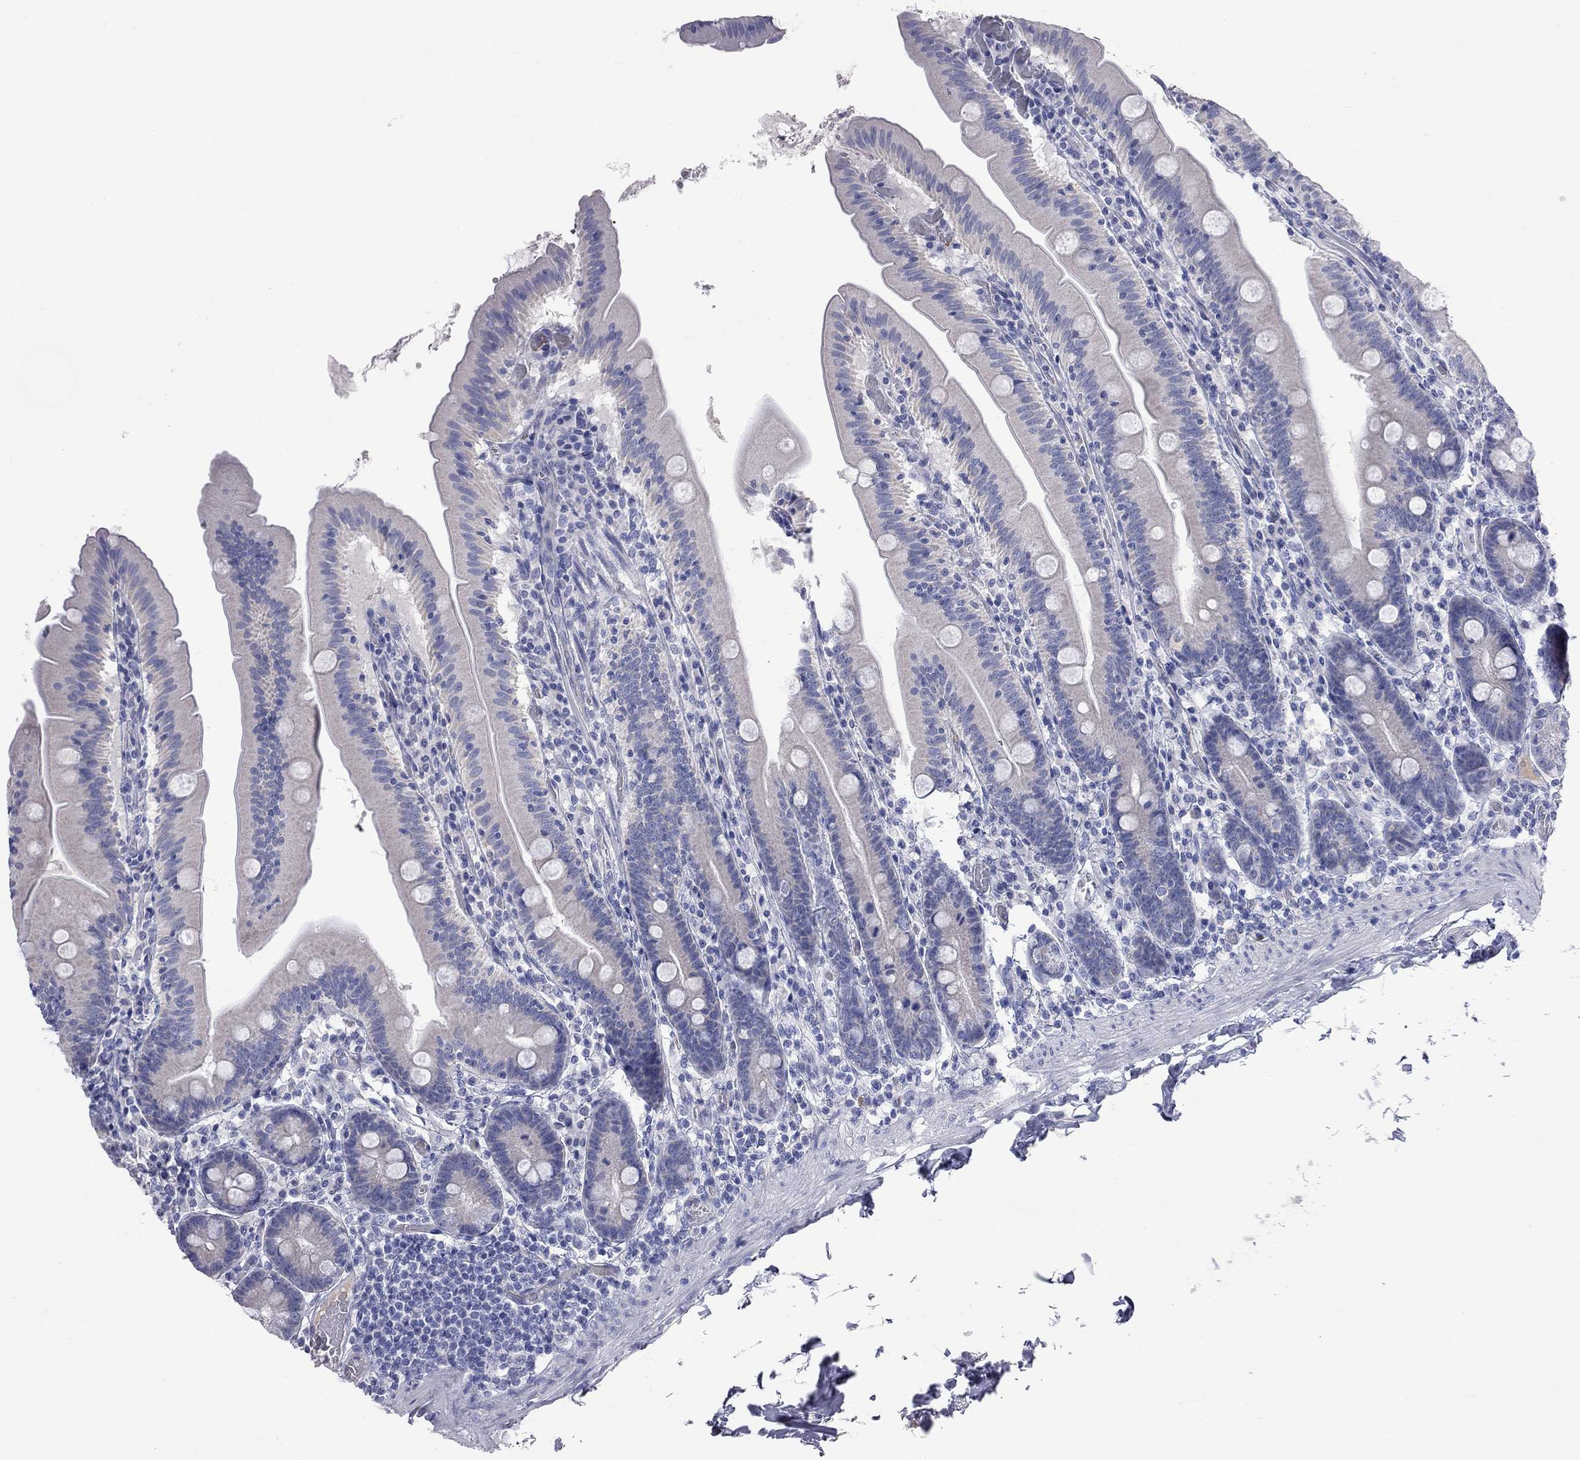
{"staining": {"intensity": "negative", "quantity": "none", "location": "none"}, "tissue": "small intestine", "cell_type": "Glandular cells", "image_type": "normal", "snomed": [{"axis": "morphology", "description": "Normal tissue, NOS"}, {"axis": "topography", "description": "Small intestine"}], "caption": "The immunohistochemistry (IHC) image has no significant expression in glandular cells of small intestine. The staining is performed using DAB (3,3'-diaminobenzidine) brown chromogen with nuclei counter-stained in using hematoxylin.", "gene": "KCND2", "patient": {"sex": "male", "age": 37}}